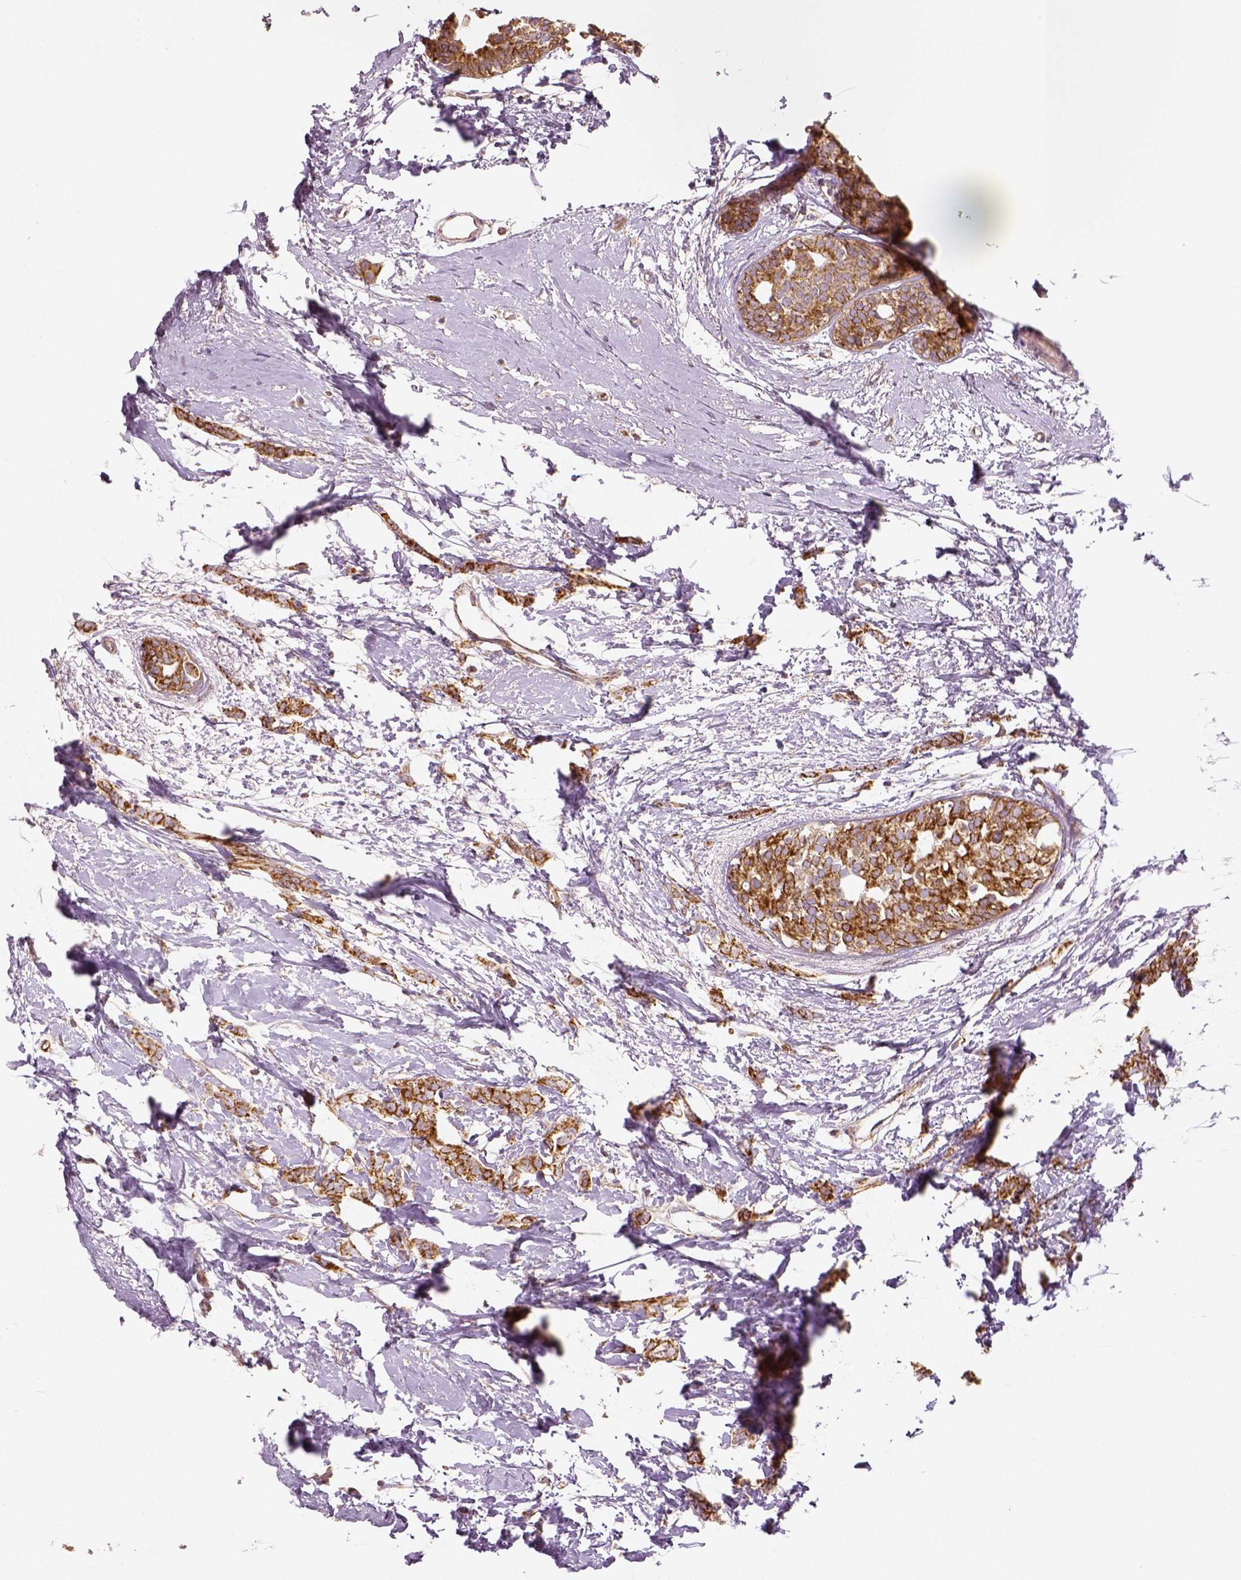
{"staining": {"intensity": "strong", "quantity": ">75%", "location": "cytoplasmic/membranous"}, "tissue": "breast cancer", "cell_type": "Tumor cells", "image_type": "cancer", "snomed": [{"axis": "morphology", "description": "Duct carcinoma"}, {"axis": "topography", "description": "Breast"}], "caption": "Strong cytoplasmic/membranous positivity is present in approximately >75% of tumor cells in breast cancer.", "gene": "PGAM5", "patient": {"sex": "female", "age": 40}}